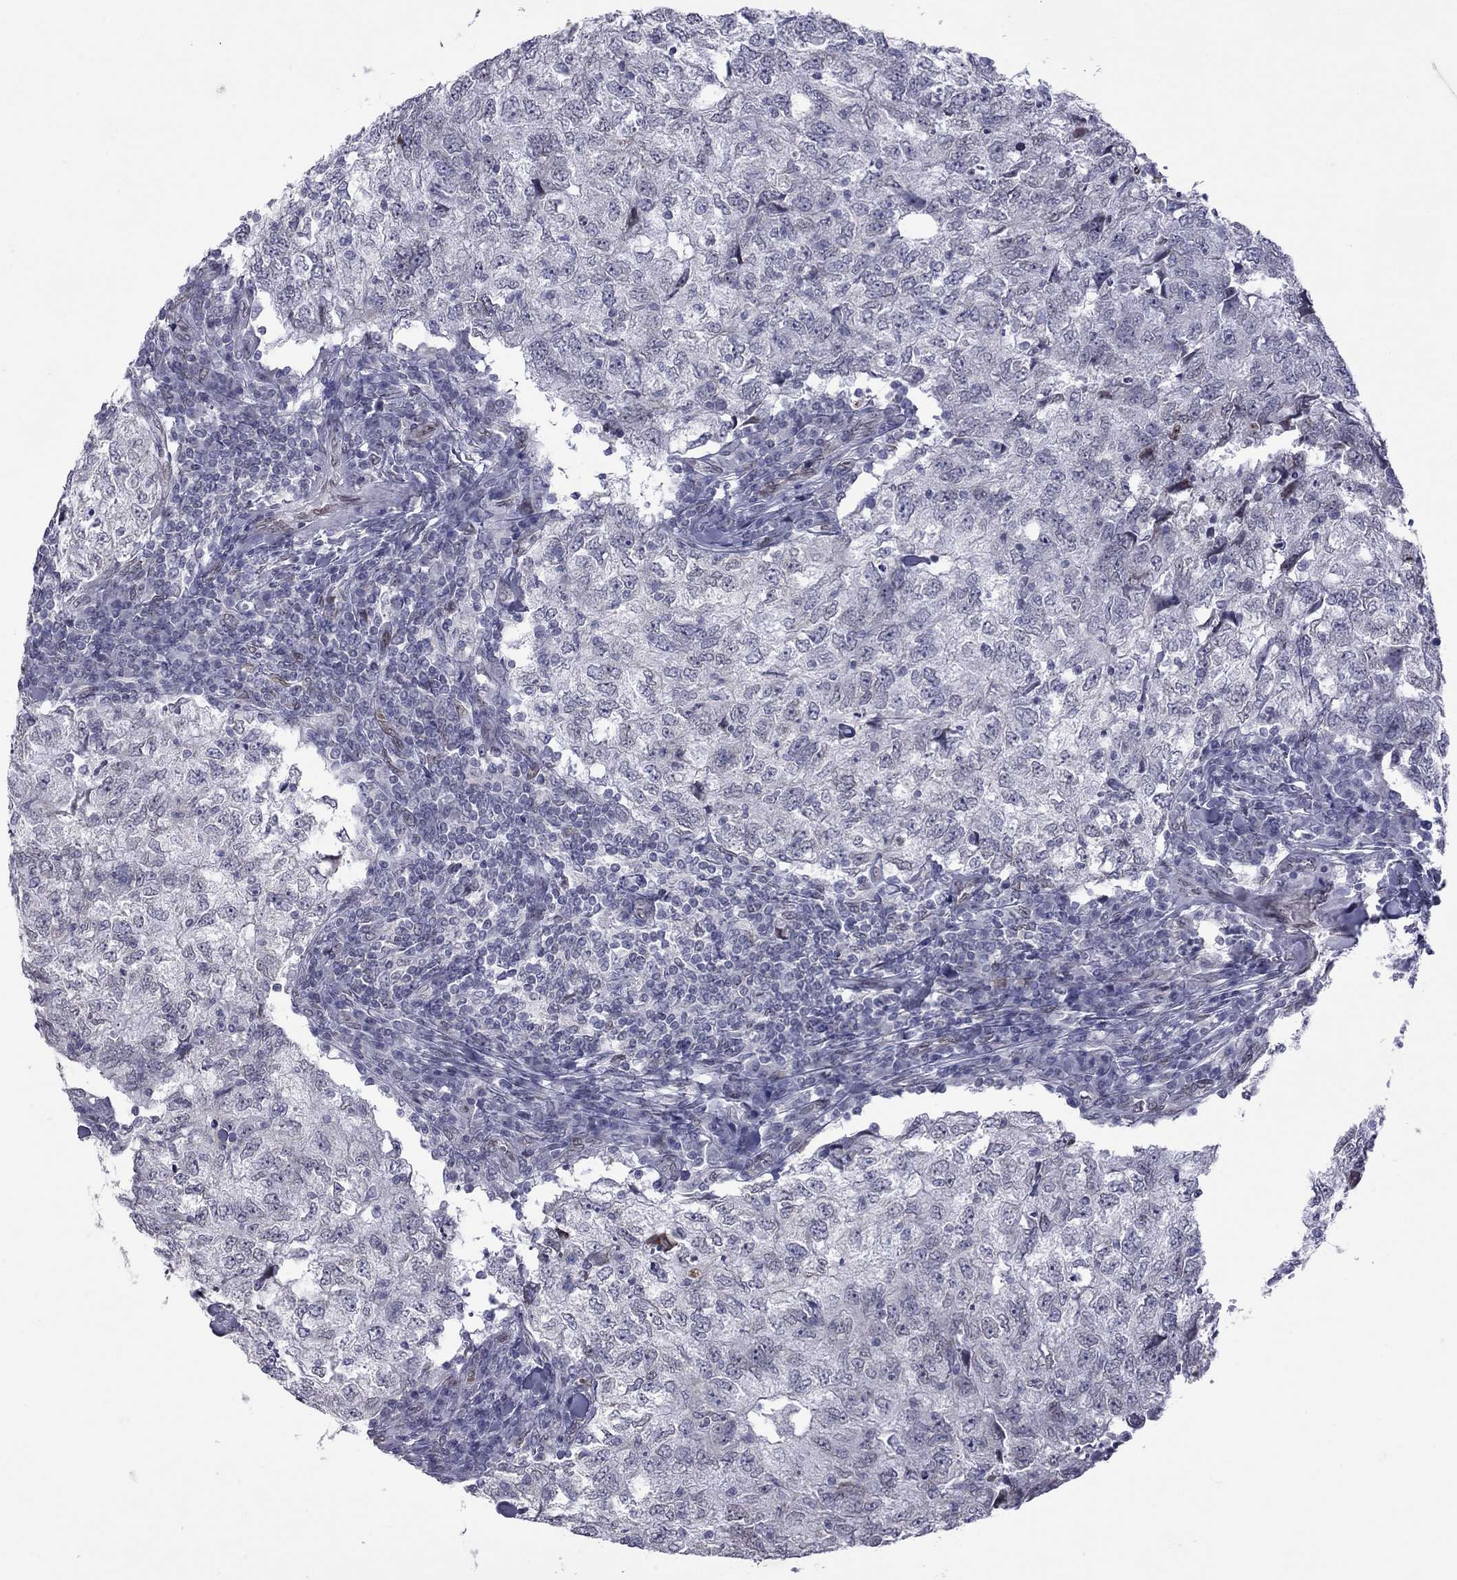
{"staining": {"intensity": "negative", "quantity": "none", "location": "none"}, "tissue": "breast cancer", "cell_type": "Tumor cells", "image_type": "cancer", "snomed": [{"axis": "morphology", "description": "Duct carcinoma"}, {"axis": "topography", "description": "Breast"}], "caption": "IHC photomicrograph of breast infiltrating ductal carcinoma stained for a protein (brown), which shows no expression in tumor cells. (Stains: DAB (3,3'-diaminobenzidine) IHC with hematoxylin counter stain, Microscopy: brightfield microscopy at high magnification).", "gene": "CLTCL1", "patient": {"sex": "female", "age": 30}}